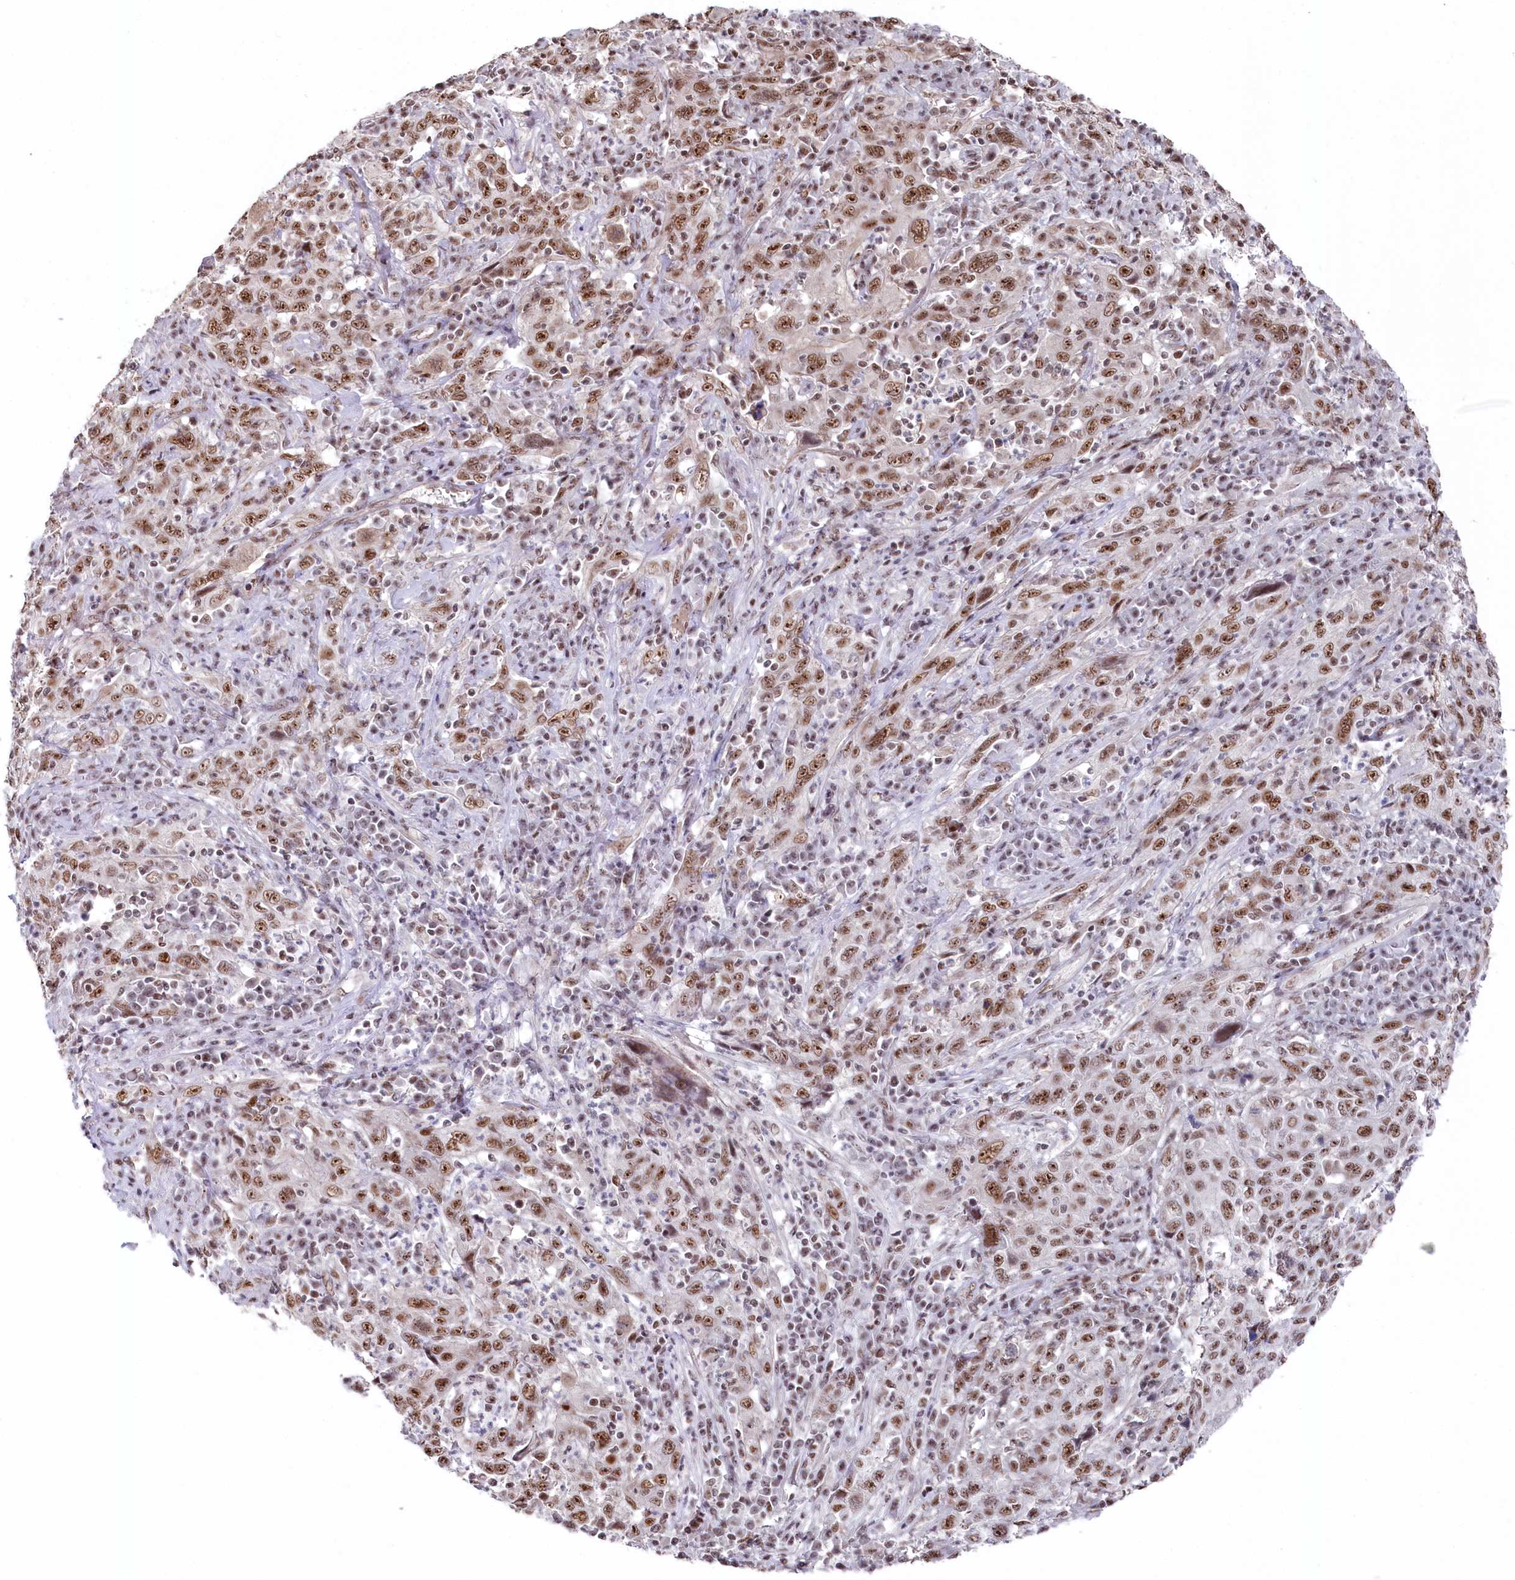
{"staining": {"intensity": "strong", "quantity": ">75%", "location": "nuclear"}, "tissue": "cervical cancer", "cell_type": "Tumor cells", "image_type": "cancer", "snomed": [{"axis": "morphology", "description": "Squamous cell carcinoma, NOS"}, {"axis": "topography", "description": "Cervix"}], "caption": "Protein staining exhibits strong nuclear staining in approximately >75% of tumor cells in cervical cancer (squamous cell carcinoma).", "gene": "POLR2H", "patient": {"sex": "female", "age": 46}}